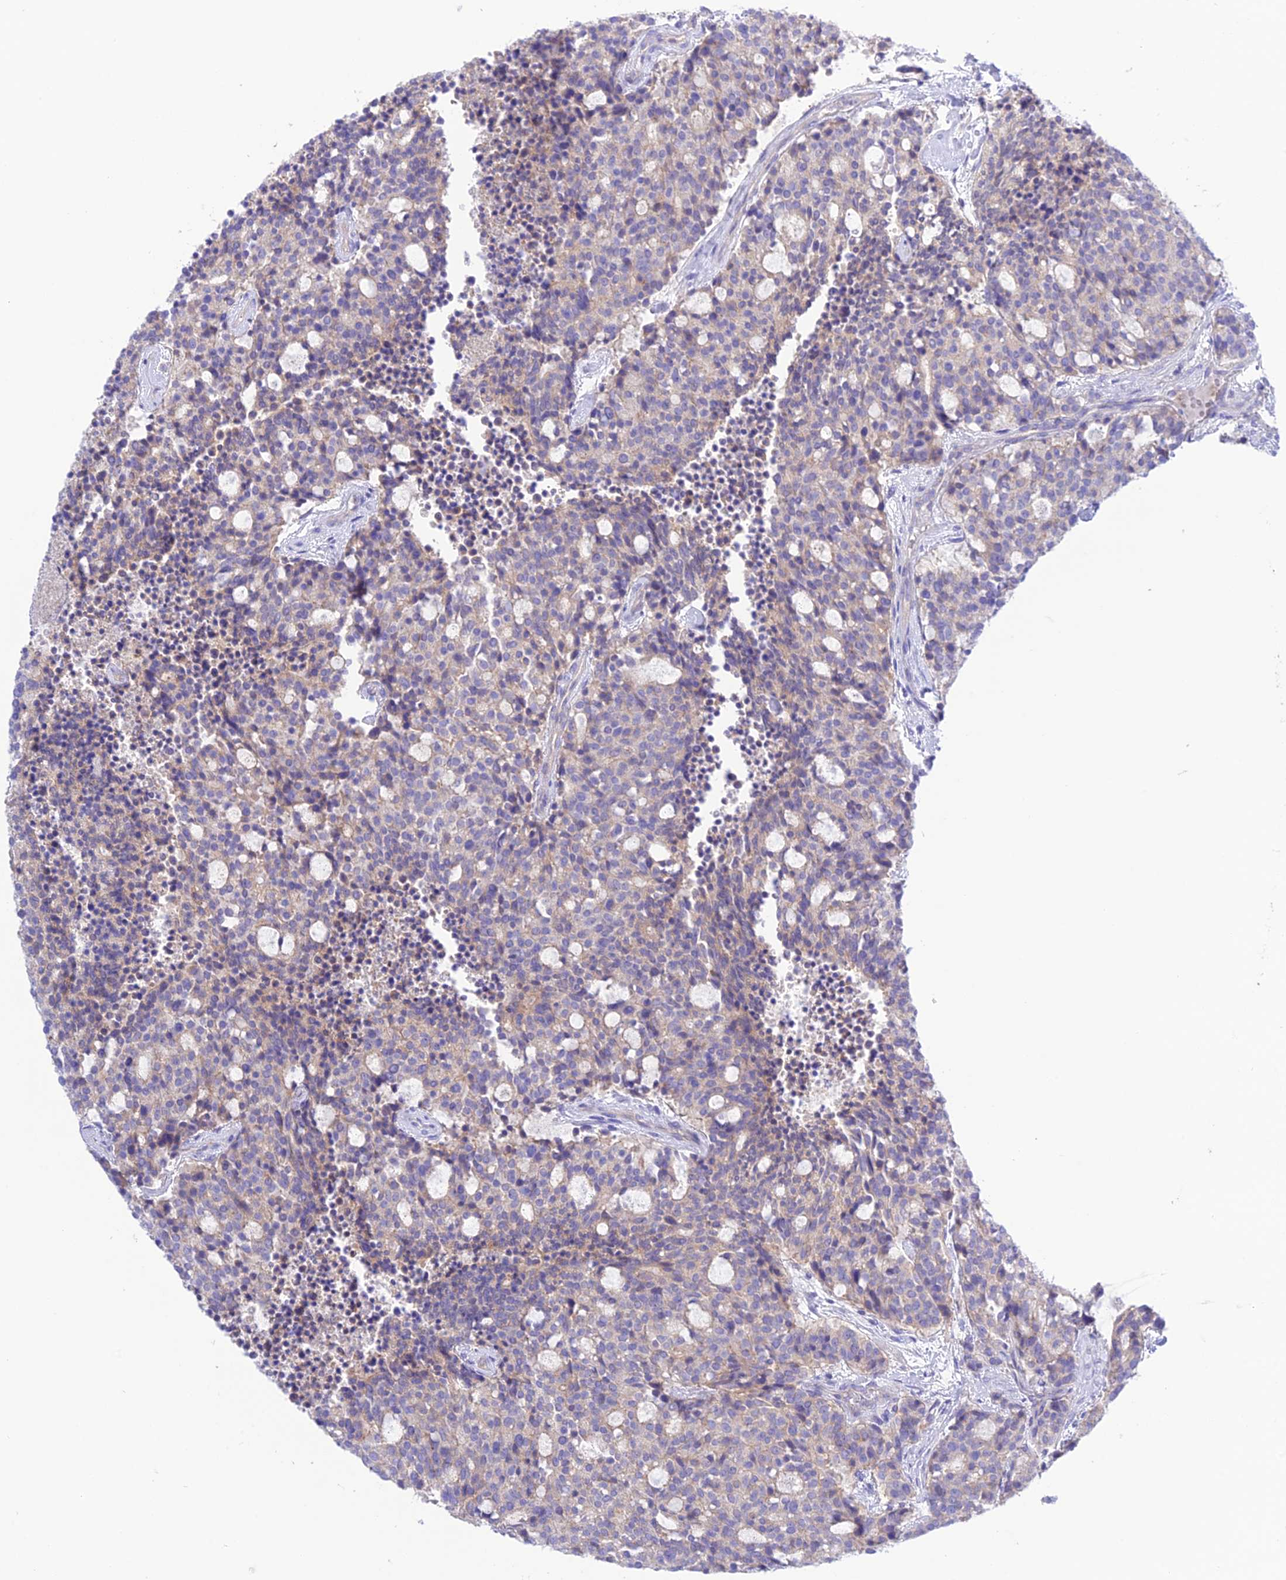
{"staining": {"intensity": "weak", "quantity": "<25%", "location": "cytoplasmic/membranous"}, "tissue": "carcinoid", "cell_type": "Tumor cells", "image_type": "cancer", "snomed": [{"axis": "morphology", "description": "Carcinoid, malignant, NOS"}, {"axis": "topography", "description": "Pancreas"}], "caption": "IHC photomicrograph of carcinoid stained for a protein (brown), which demonstrates no staining in tumor cells. (DAB (3,3'-diaminobenzidine) immunohistochemistry, high magnification).", "gene": "CHSY3", "patient": {"sex": "female", "age": 54}}